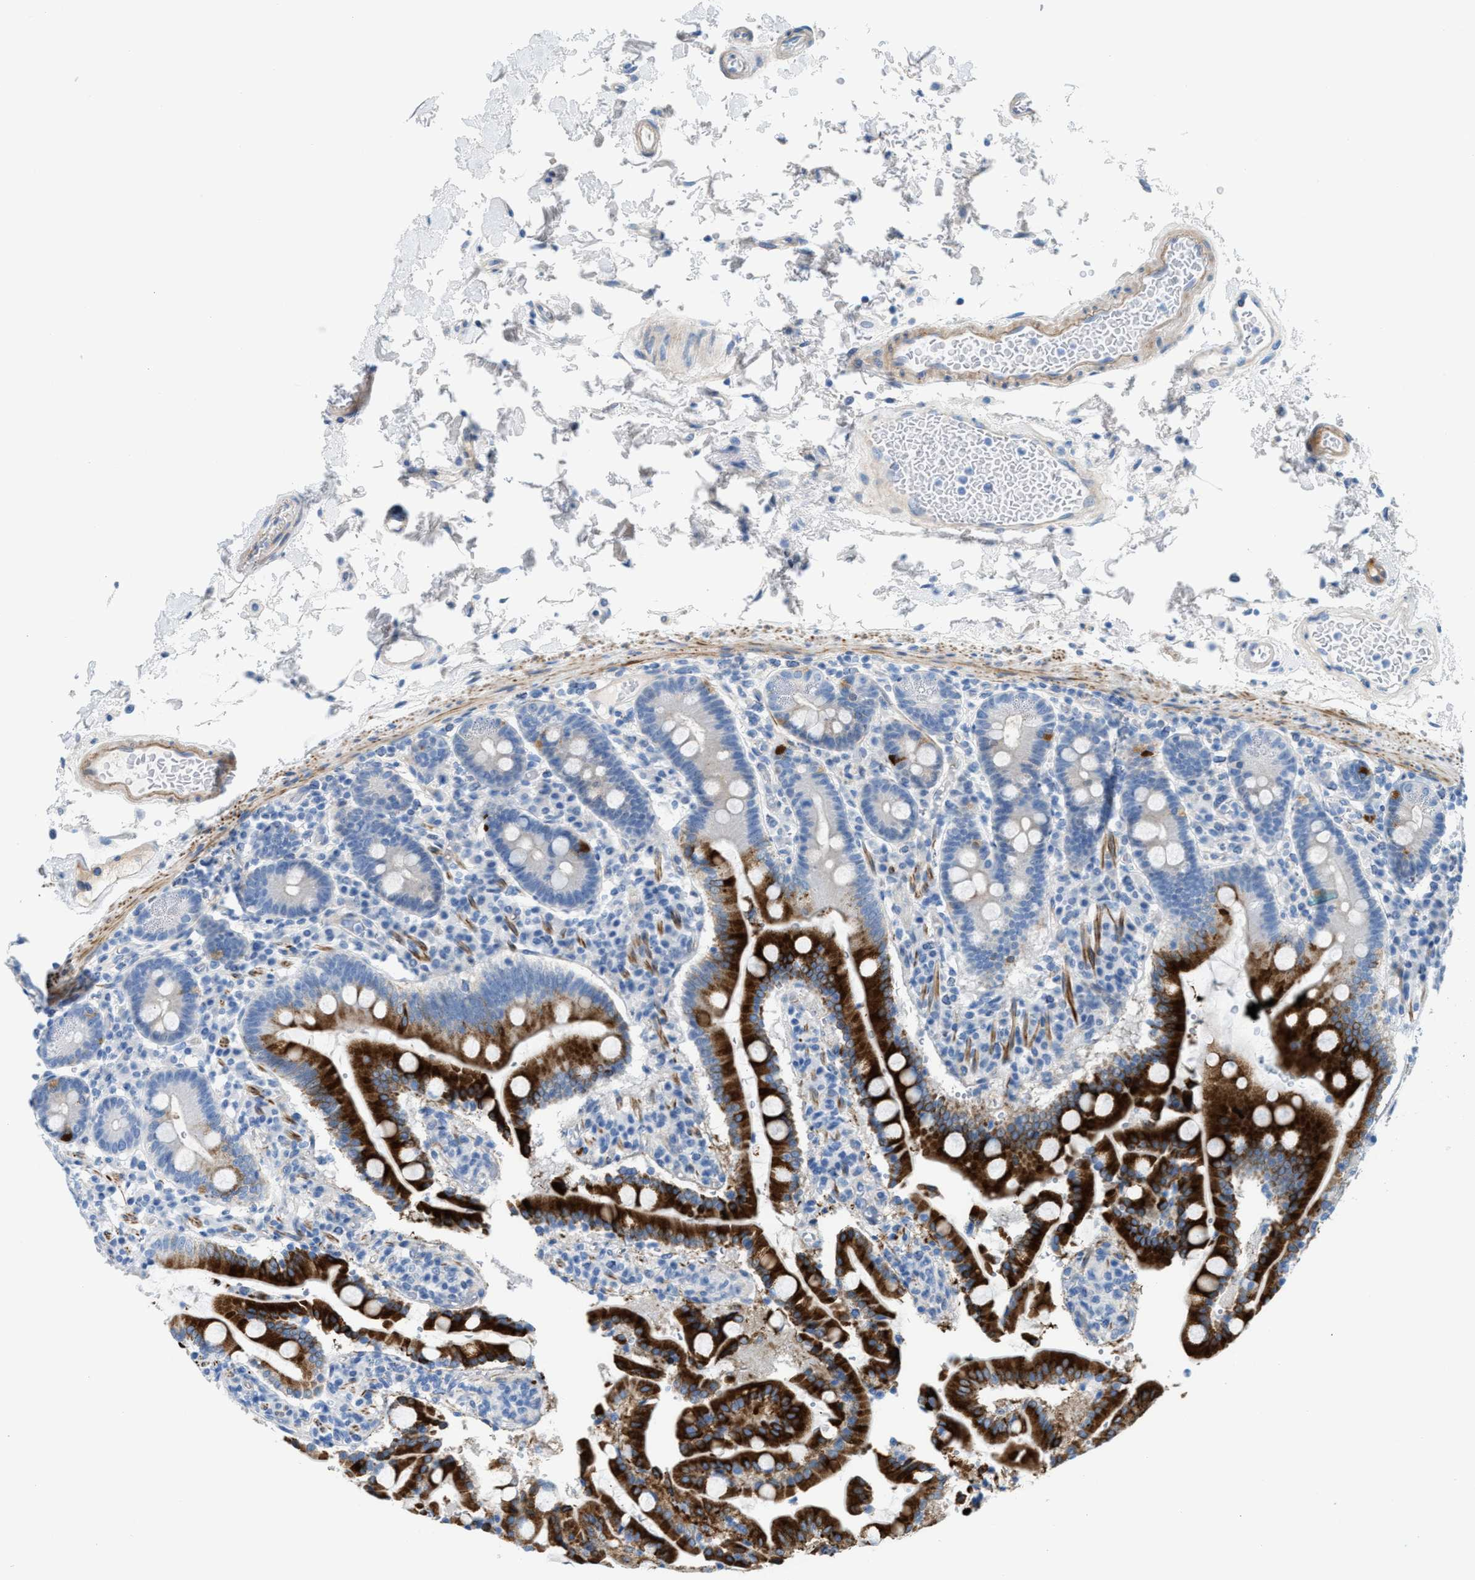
{"staining": {"intensity": "strong", "quantity": "25%-75%", "location": "cytoplasmic/membranous"}, "tissue": "duodenum", "cell_type": "Glandular cells", "image_type": "normal", "snomed": [{"axis": "morphology", "description": "Normal tissue, NOS"}, {"axis": "topography", "description": "Small intestine, NOS"}], "caption": "DAB immunohistochemical staining of benign human duodenum reveals strong cytoplasmic/membranous protein expression in about 25%-75% of glandular cells.", "gene": "MPP3", "patient": {"sex": "female", "age": 71}}